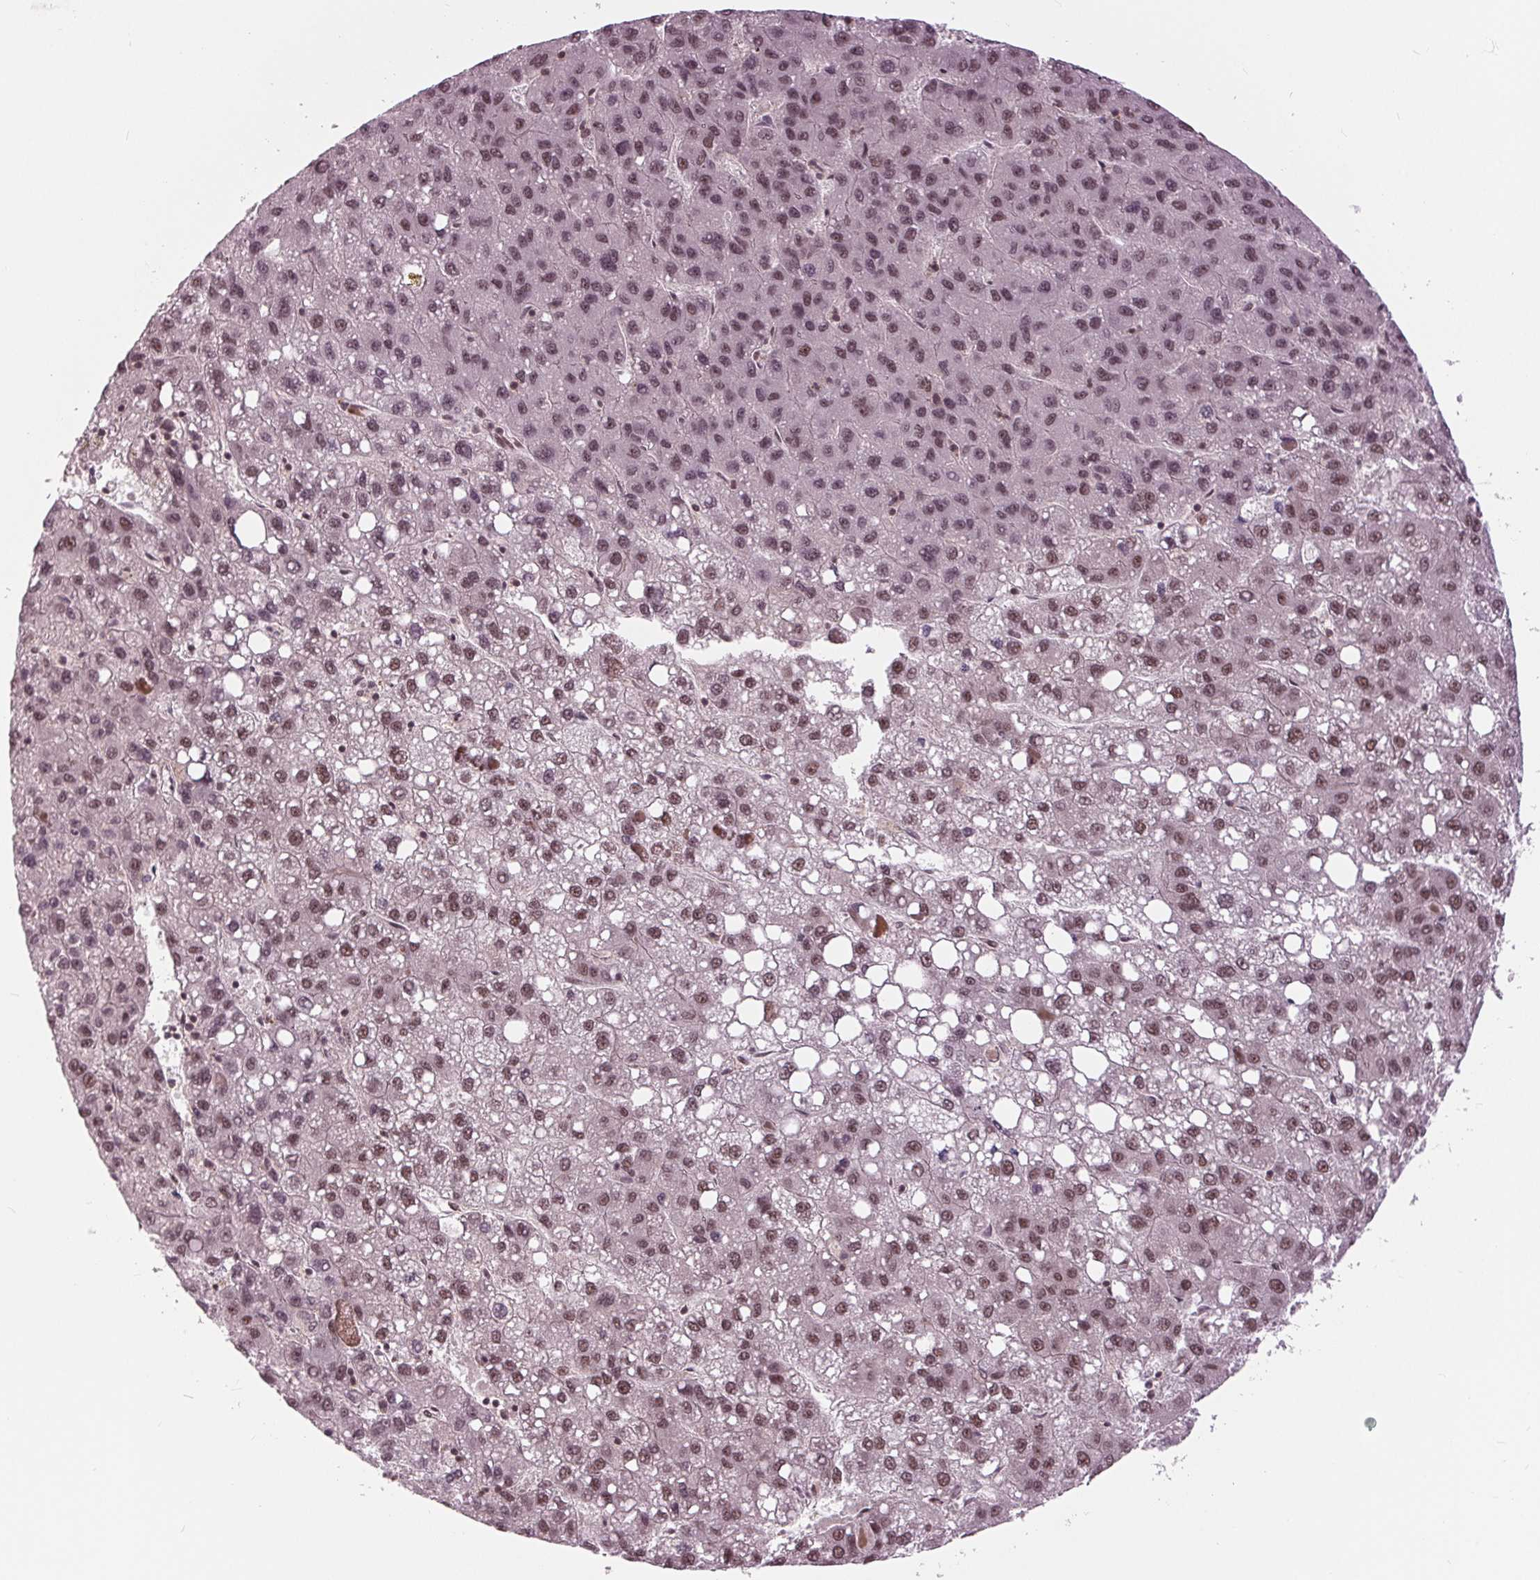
{"staining": {"intensity": "moderate", "quantity": ">75%", "location": "nuclear"}, "tissue": "liver cancer", "cell_type": "Tumor cells", "image_type": "cancer", "snomed": [{"axis": "morphology", "description": "Carcinoma, Hepatocellular, NOS"}, {"axis": "topography", "description": "Liver"}], "caption": "Immunohistochemistry staining of liver cancer (hepatocellular carcinoma), which reveals medium levels of moderate nuclear staining in about >75% of tumor cells indicating moderate nuclear protein expression. The staining was performed using DAB (3,3'-diaminobenzidine) (brown) for protein detection and nuclei were counterstained in hematoxylin (blue).", "gene": "LSM2", "patient": {"sex": "female", "age": 82}}